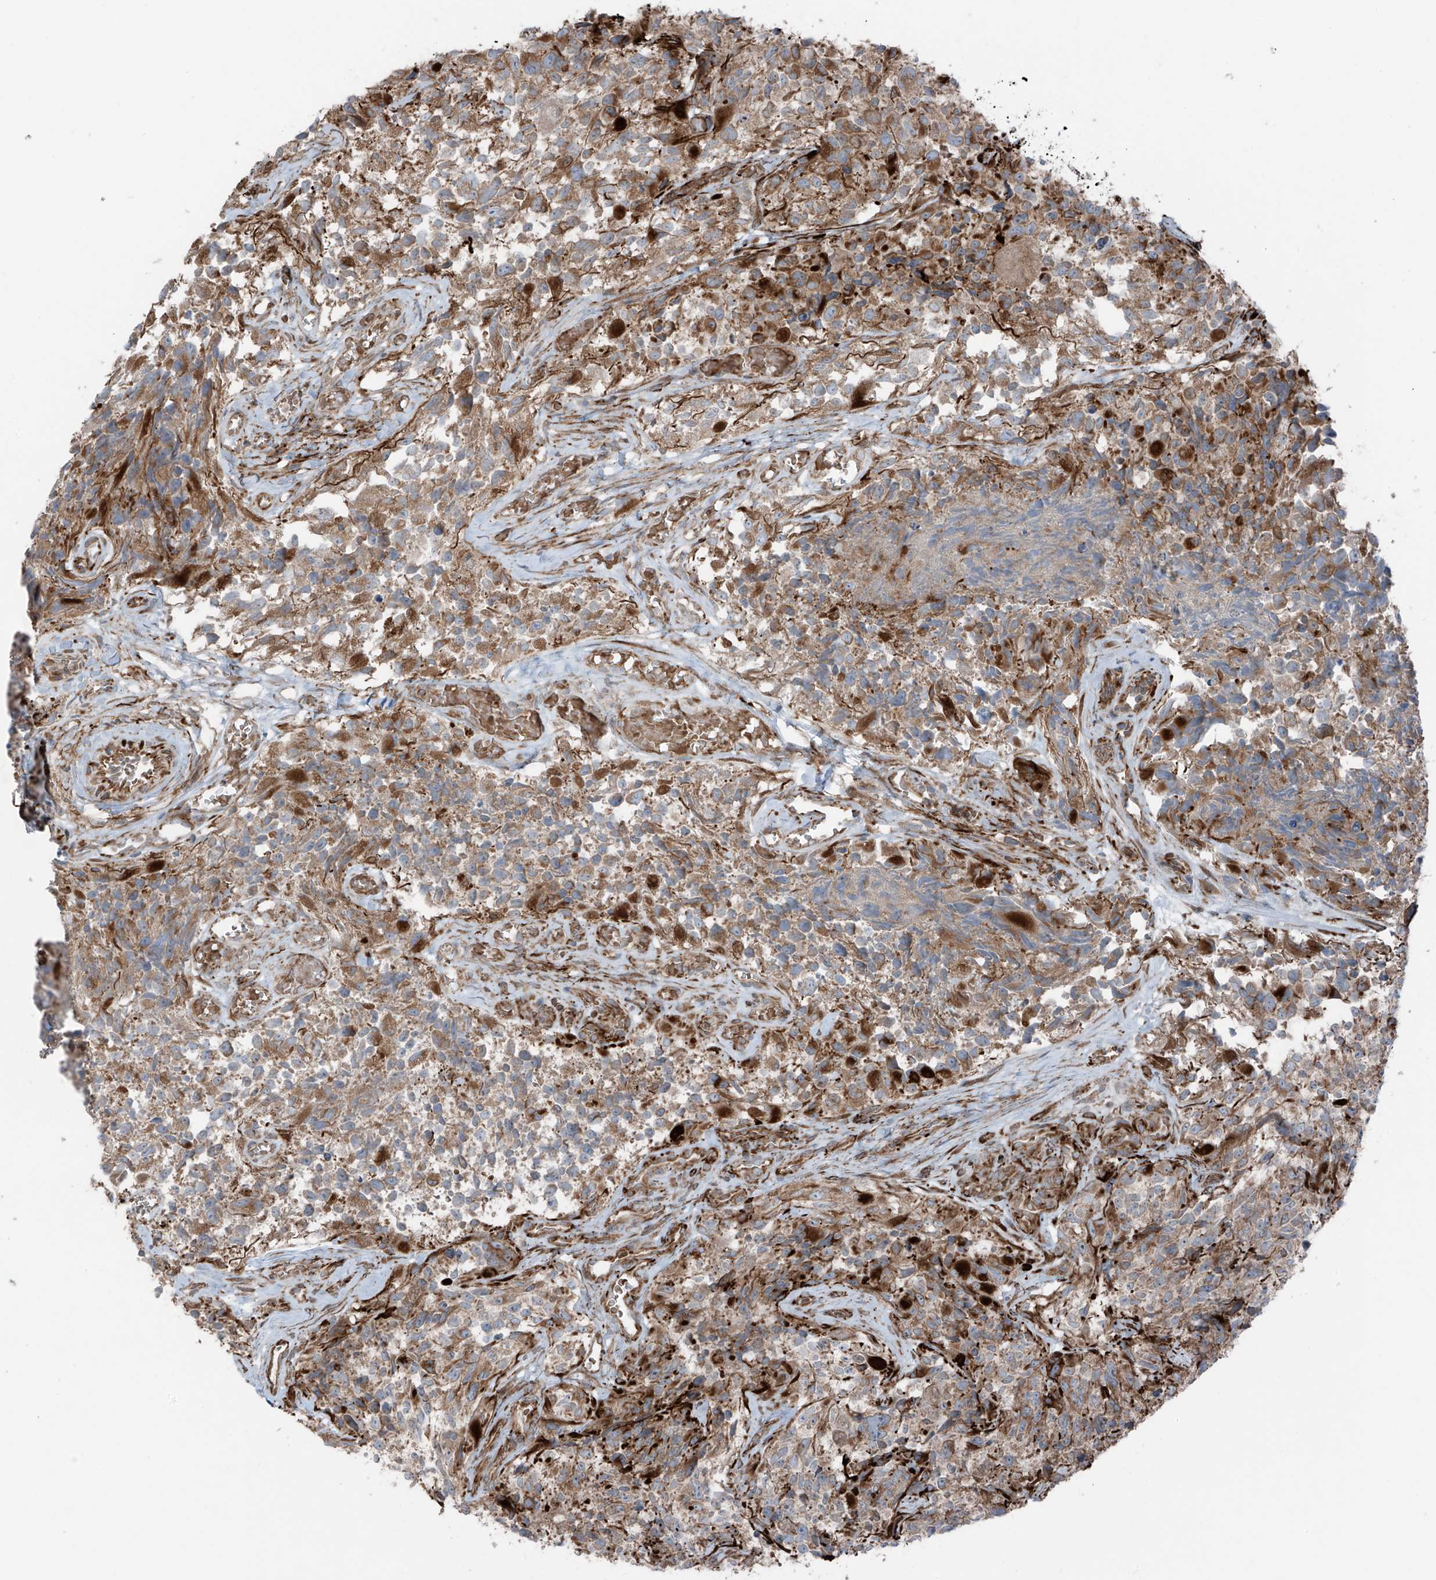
{"staining": {"intensity": "moderate", "quantity": ">75%", "location": "cytoplasmic/membranous"}, "tissue": "glioma", "cell_type": "Tumor cells", "image_type": "cancer", "snomed": [{"axis": "morphology", "description": "Glioma, malignant, High grade"}, {"axis": "topography", "description": "Brain"}], "caption": "Human glioma stained with a brown dye demonstrates moderate cytoplasmic/membranous positive staining in approximately >75% of tumor cells.", "gene": "ERLEC1", "patient": {"sex": "male", "age": 69}}